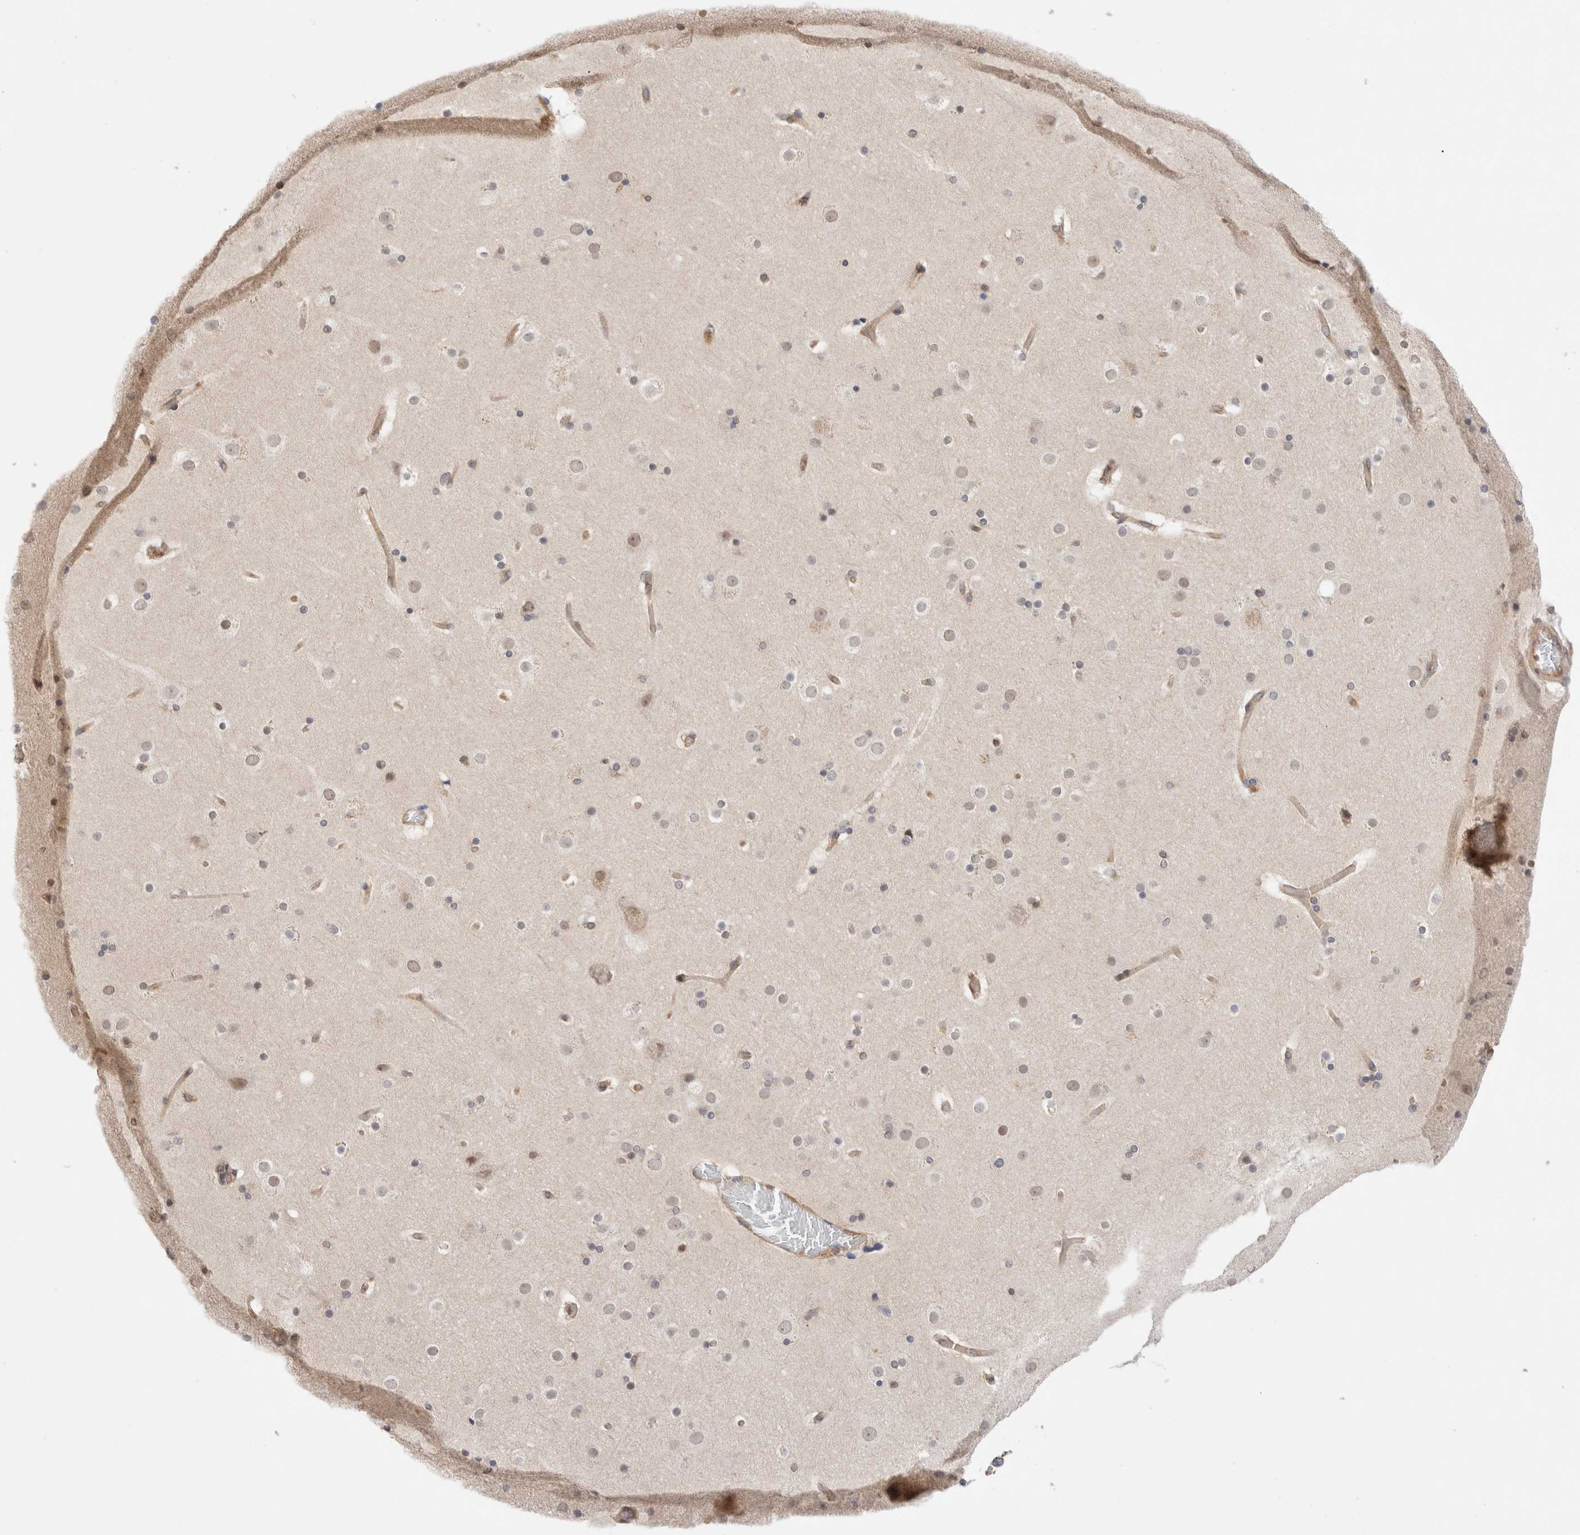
{"staining": {"intensity": "weak", "quantity": ">75%", "location": "cytoplasmic/membranous"}, "tissue": "cerebral cortex", "cell_type": "Endothelial cells", "image_type": "normal", "snomed": [{"axis": "morphology", "description": "Normal tissue, NOS"}, {"axis": "topography", "description": "Cerebral cortex"}], "caption": "Brown immunohistochemical staining in normal cerebral cortex displays weak cytoplasmic/membranous positivity in about >75% of endothelial cells.", "gene": "NFKB1", "patient": {"sex": "male", "age": 57}}